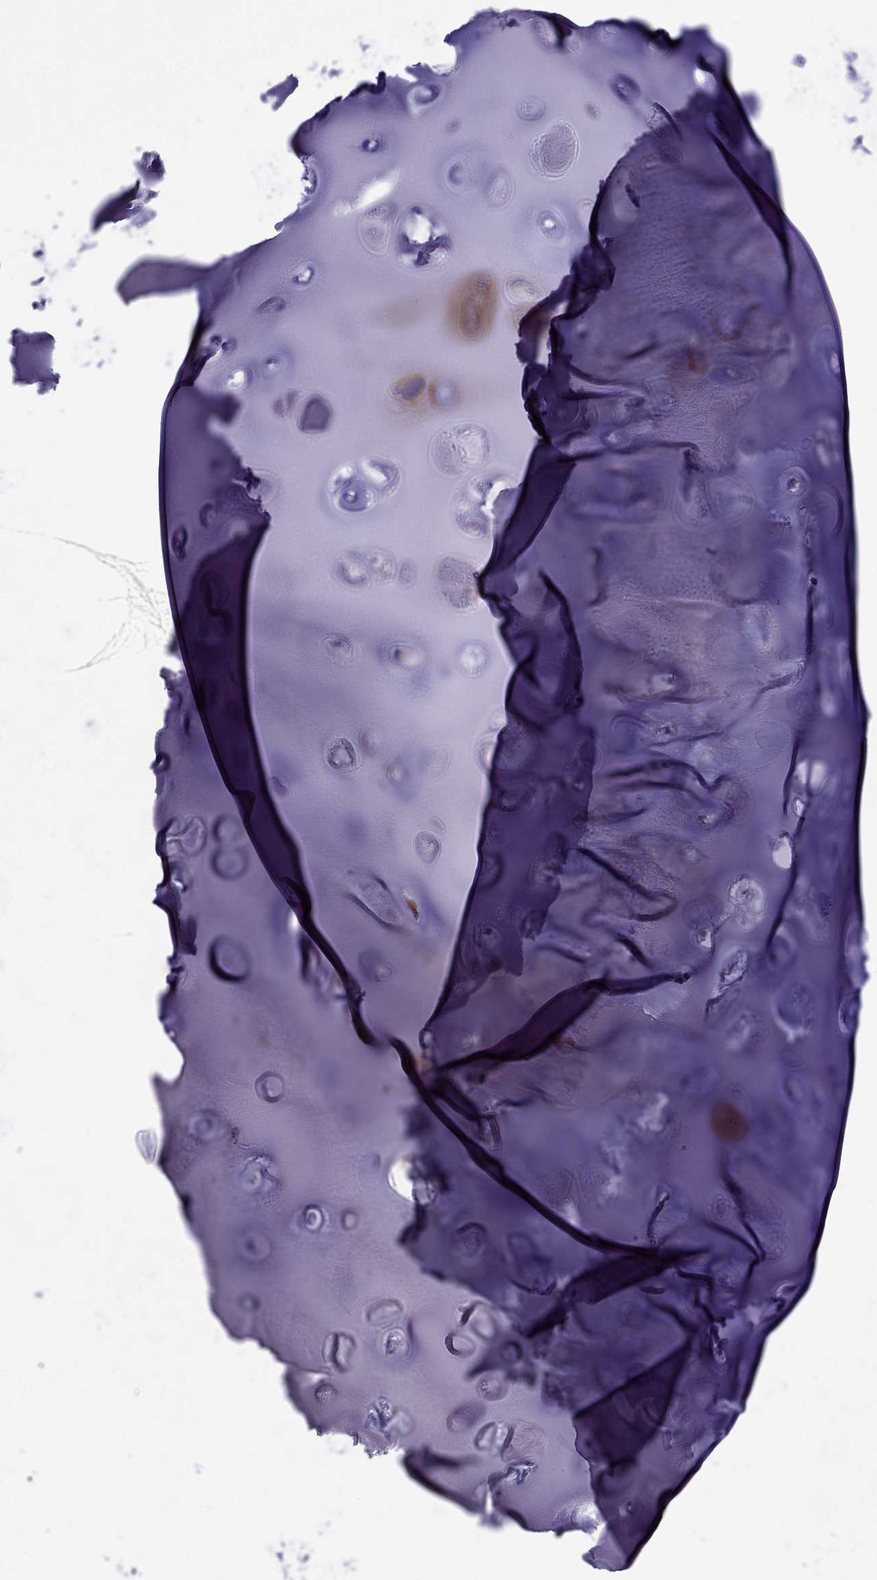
{"staining": {"intensity": "negative", "quantity": "none", "location": "none"}, "tissue": "soft tissue", "cell_type": "Chondrocytes", "image_type": "normal", "snomed": [{"axis": "morphology", "description": "Normal tissue, NOS"}, {"axis": "morphology", "description": "Squamous cell carcinoma, NOS"}, {"axis": "topography", "description": "Cartilage tissue"}, {"axis": "topography", "description": "Lung"}], "caption": "Immunohistochemistry of normal soft tissue shows no positivity in chondrocytes. (DAB (3,3'-diaminobenzidine) immunohistochemistry (IHC) with hematoxylin counter stain).", "gene": "ZNF541", "patient": {"sex": "male", "age": 66}}